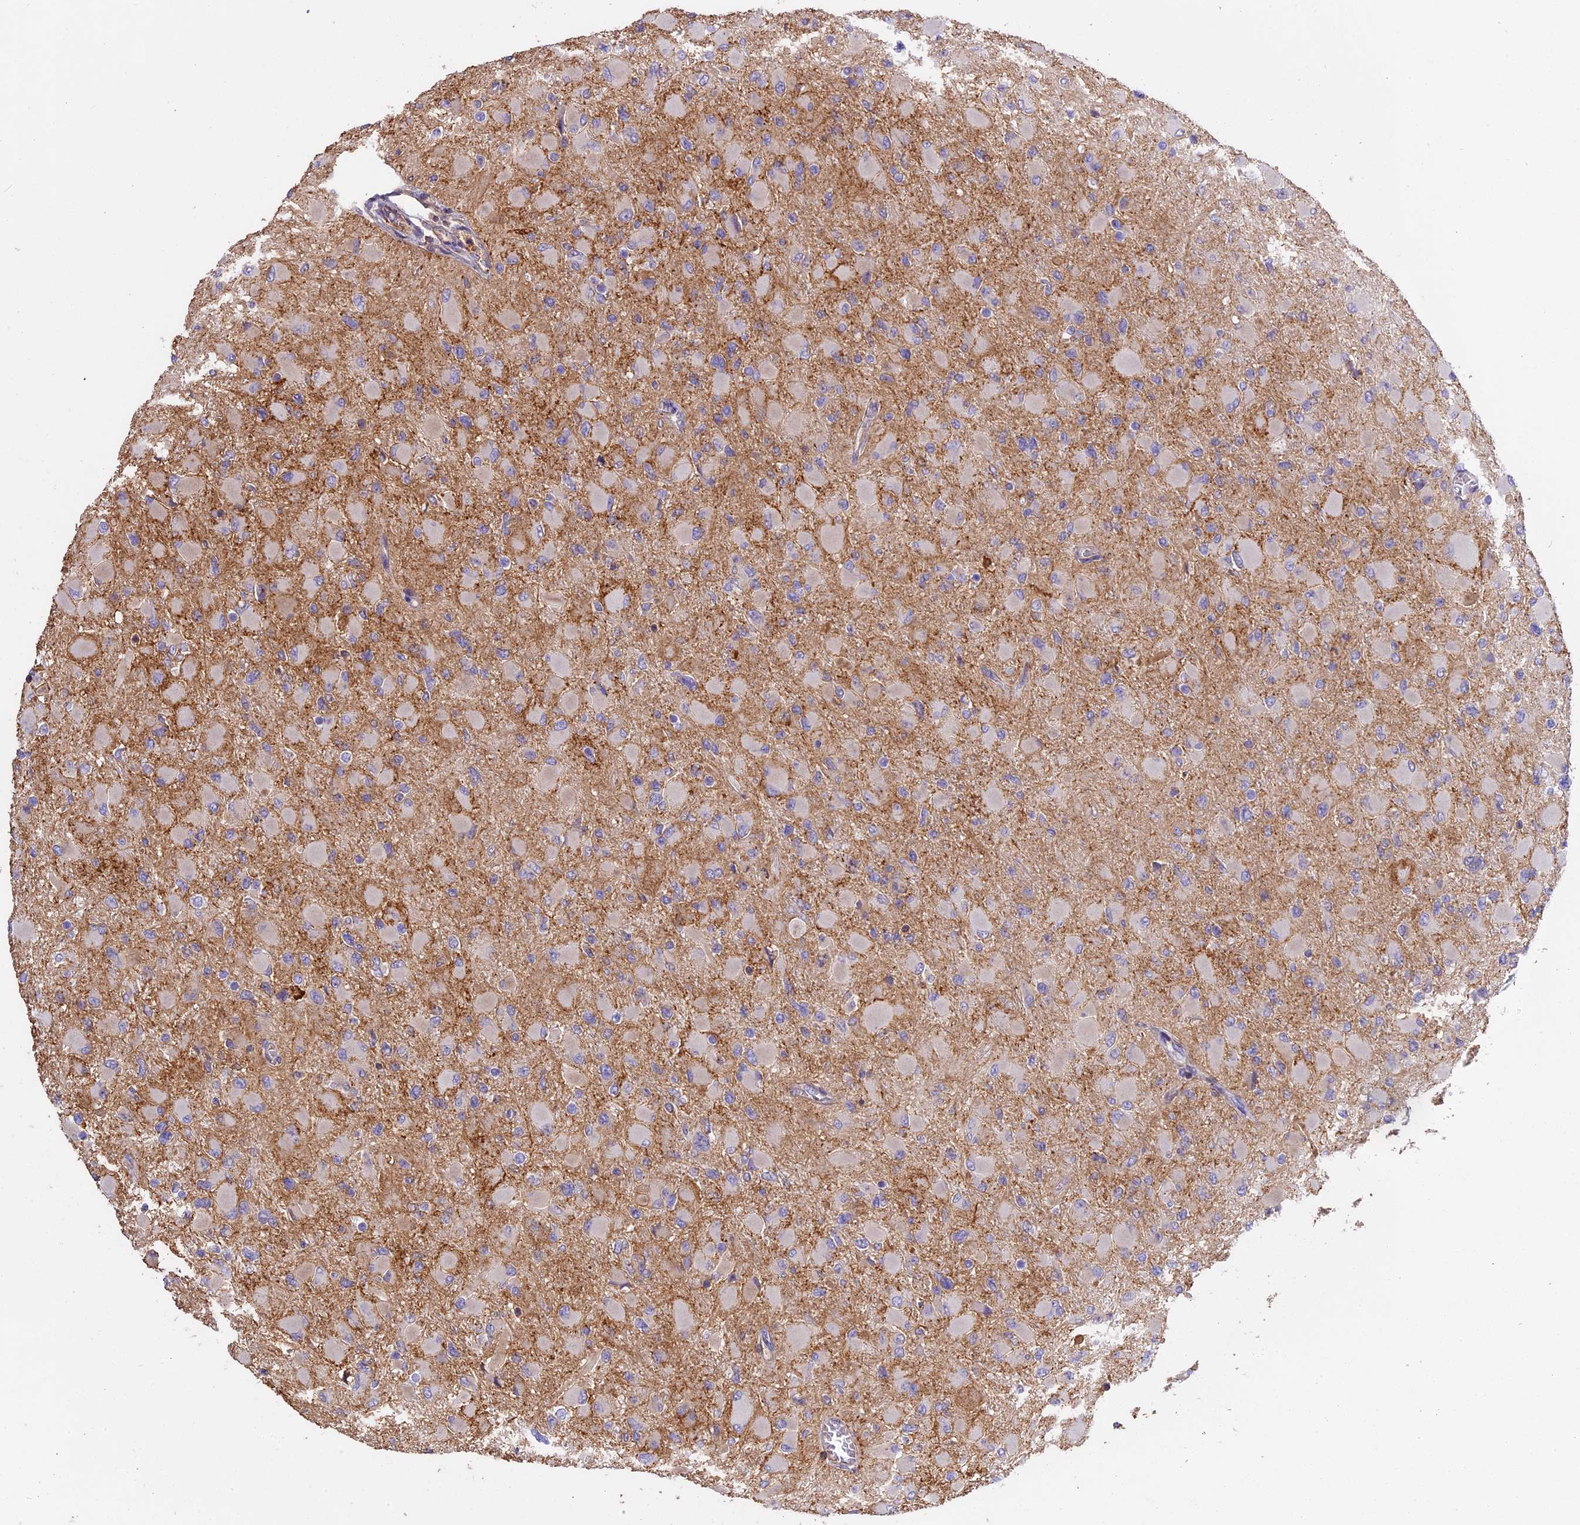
{"staining": {"intensity": "negative", "quantity": "none", "location": "none"}, "tissue": "glioma", "cell_type": "Tumor cells", "image_type": "cancer", "snomed": [{"axis": "morphology", "description": "Glioma, malignant, High grade"}, {"axis": "topography", "description": "Cerebral cortex"}], "caption": "High magnification brightfield microscopy of malignant glioma (high-grade) stained with DAB (3,3'-diaminobenzidine) (brown) and counterstained with hematoxylin (blue): tumor cells show no significant expression.", "gene": "CFAP119", "patient": {"sex": "female", "age": 36}}